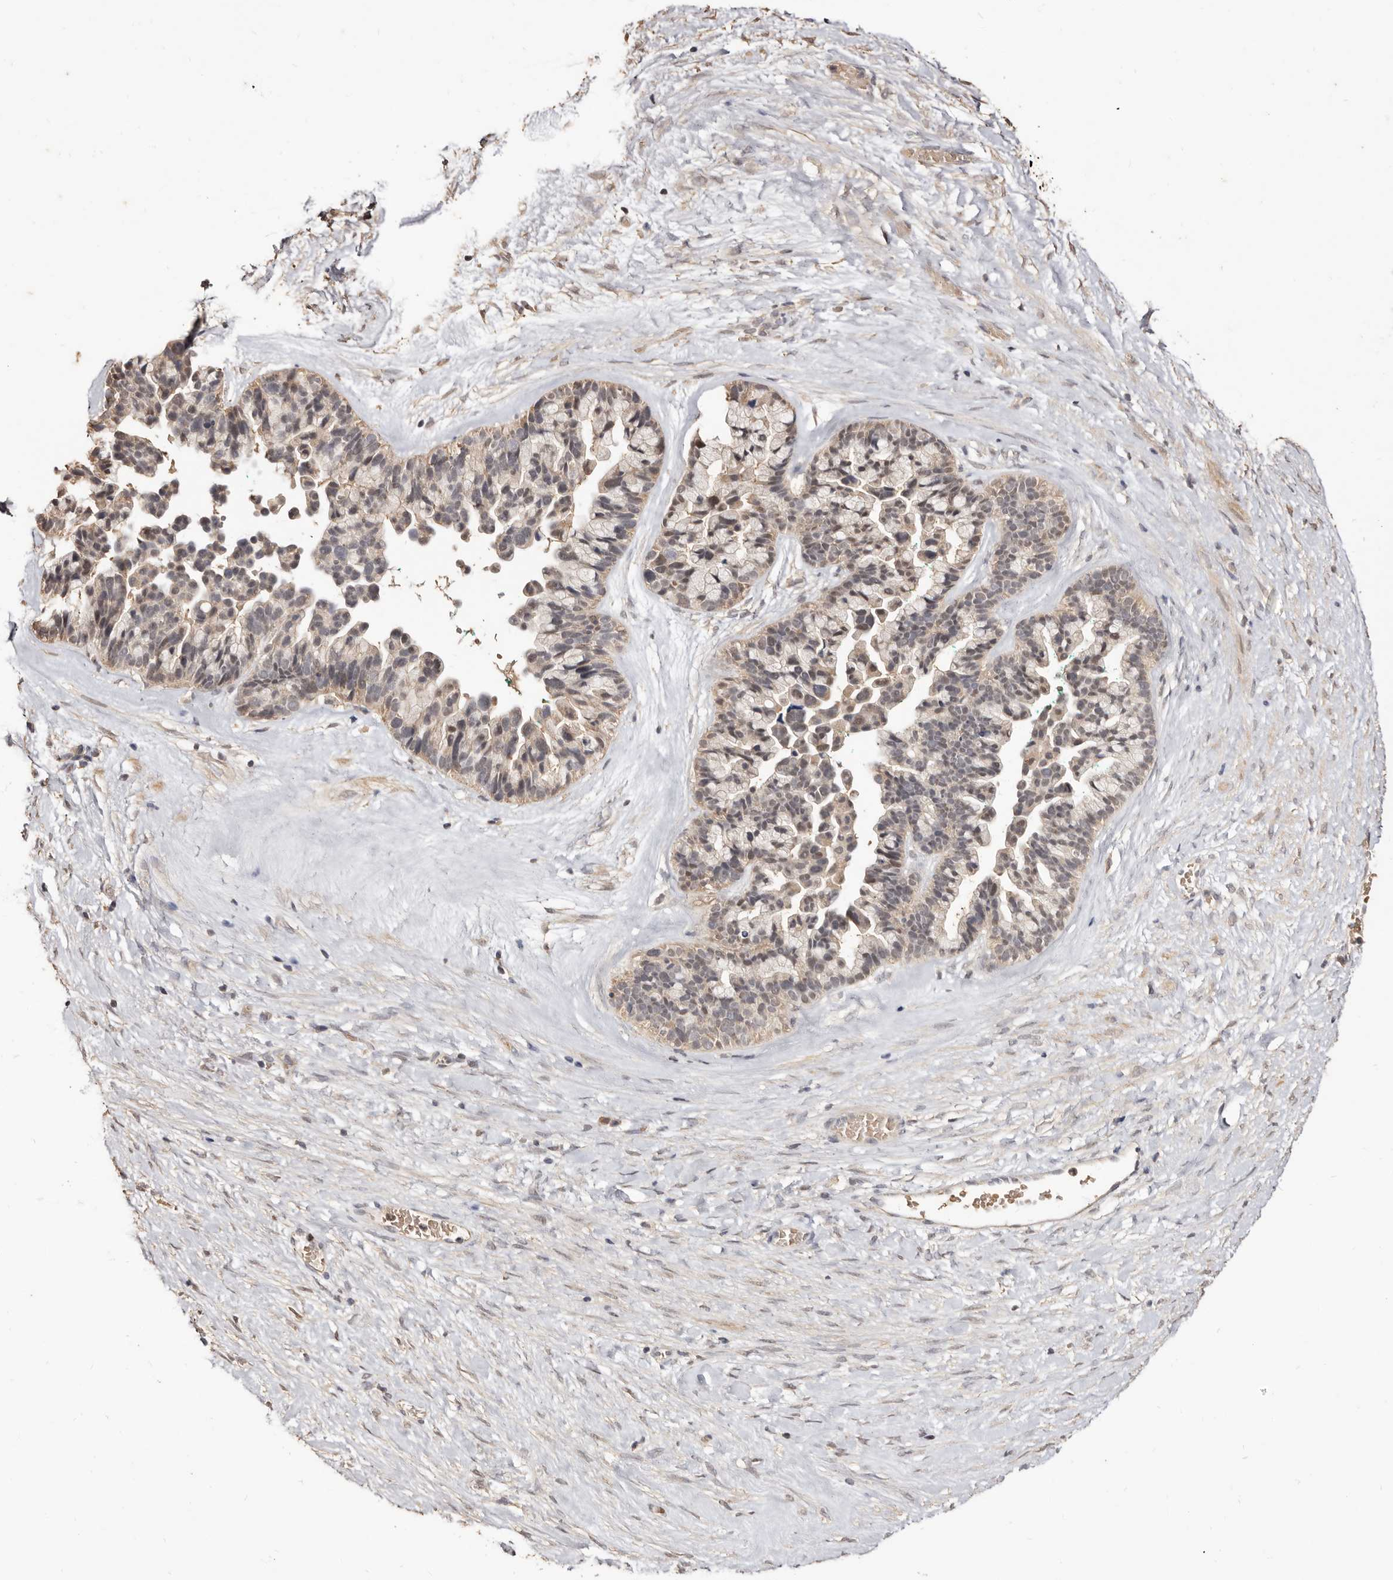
{"staining": {"intensity": "weak", "quantity": "<25%", "location": "cytoplasmic/membranous"}, "tissue": "ovarian cancer", "cell_type": "Tumor cells", "image_type": "cancer", "snomed": [{"axis": "morphology", "description": "Cystadenocarcinoma, serous, NOS"}, {"axis": "topography", "description": "Ovary"}], "caption": "A high-resolution image shows IHC staining of ovarian serous cystadenocarcinoma, which exhibits no significant positivity in tumor cells. (DAB (3,3'-diaminobenzidine) immunohistochemistry visualized using brightfield microscopy, high magnification).", "gene": "INAVA", "patient": {"sex": "female", "age": 56}}